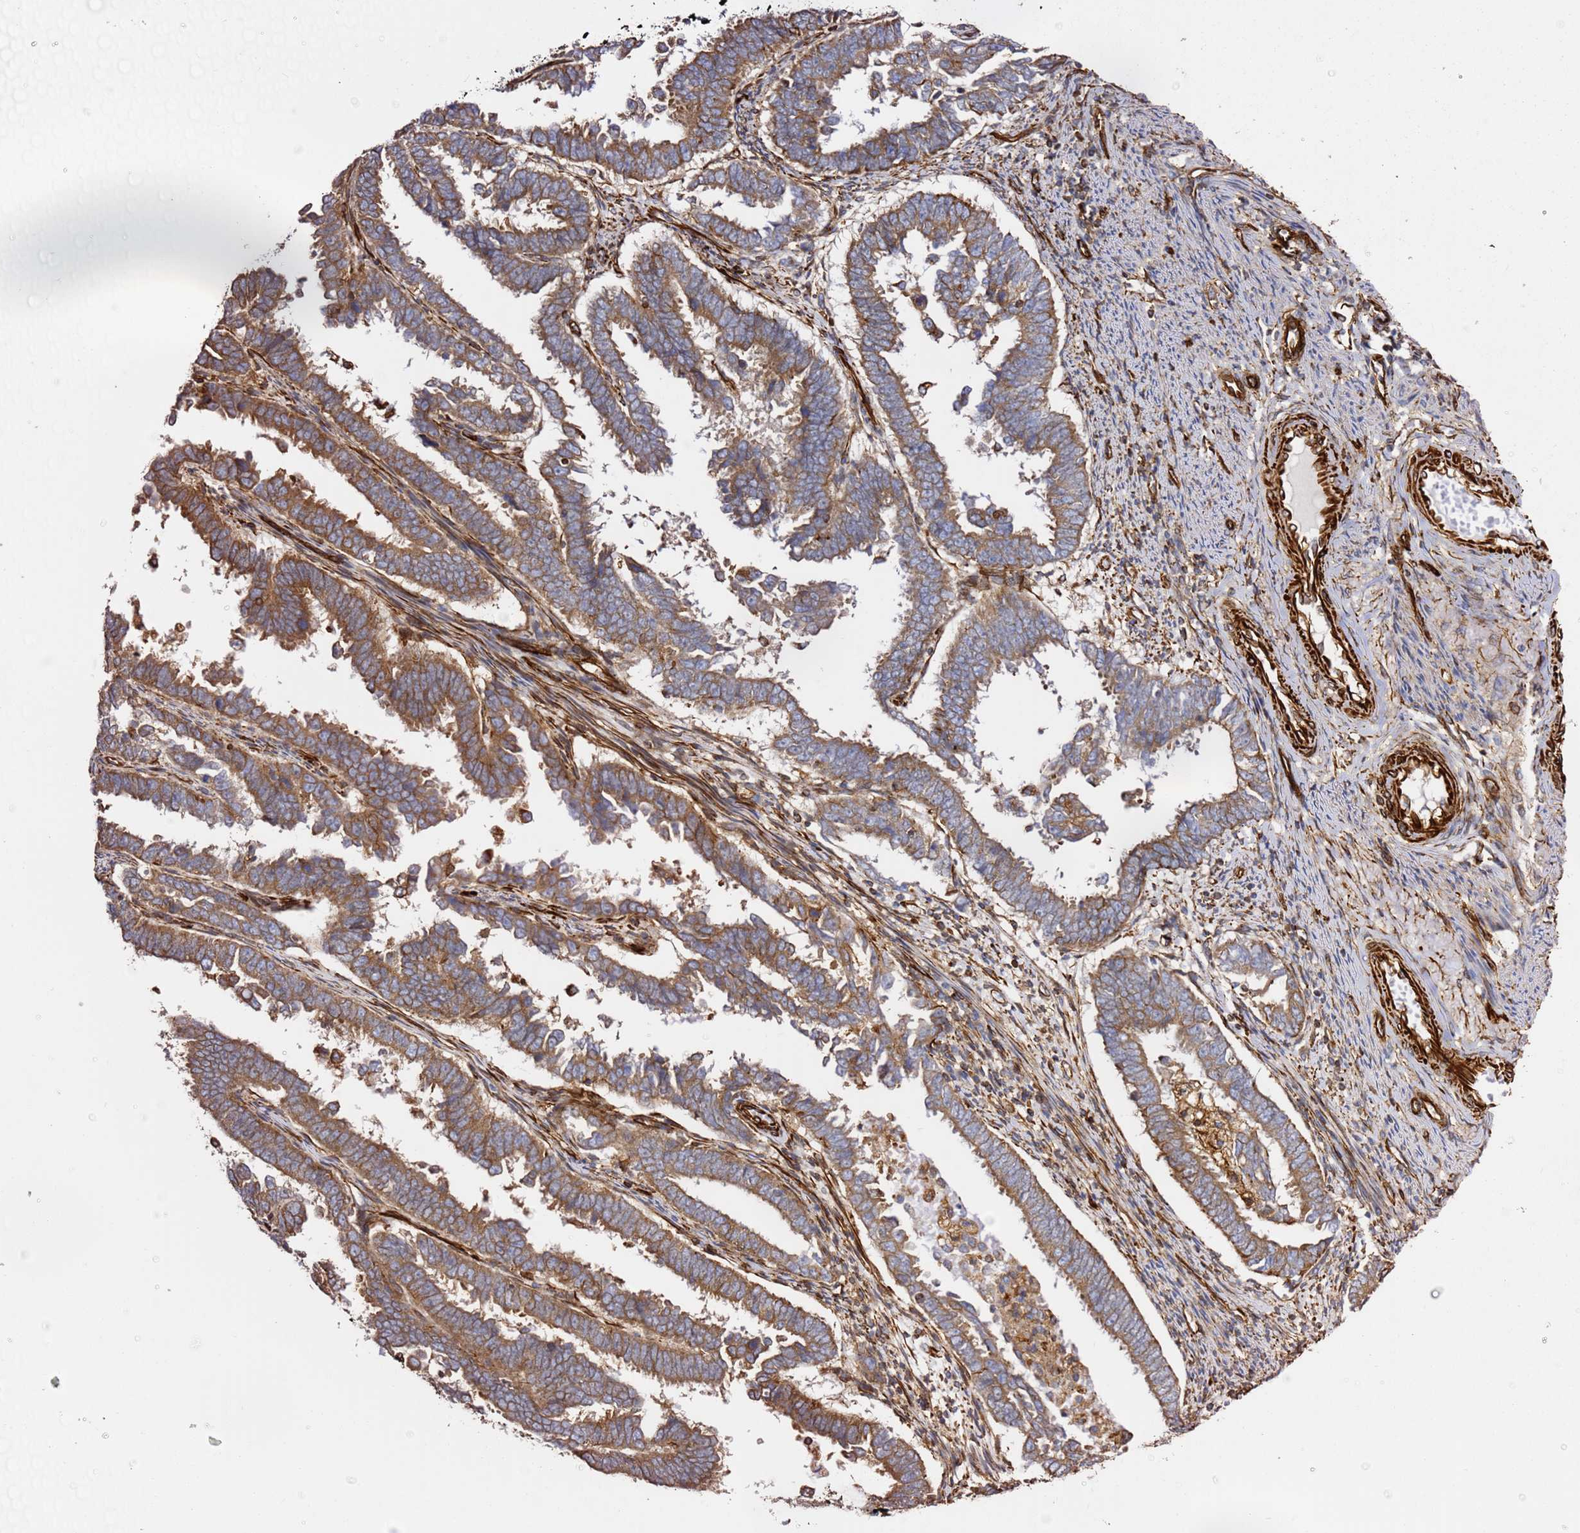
{"staining": {"intensity": "moderate", "quantity": ">75%", "location": "cytoplasmic/membranous"}, "tissue": "endometrial cancer", "cell_type": "Tumor cells", "image_type": "cancer", "snomed": [{"axis": "morphology", "description": "Adenocarcinoma, NOS"}, {"axis": "topography", "description": "Endometrium"}], "caption": "Endometrial cancer (adenocarcinoma) stained with DAB immunohistochemistry shows medium levels of moderate cytoplasmic/membranous expression in about >75% of tumor cells. (Stains: DAB in brown, nuclei in blue, Microscopy: brightfield microscopy at high magnification).", "gene": "MRGPRE", "patient": {"sex": "female", "age": 75}}